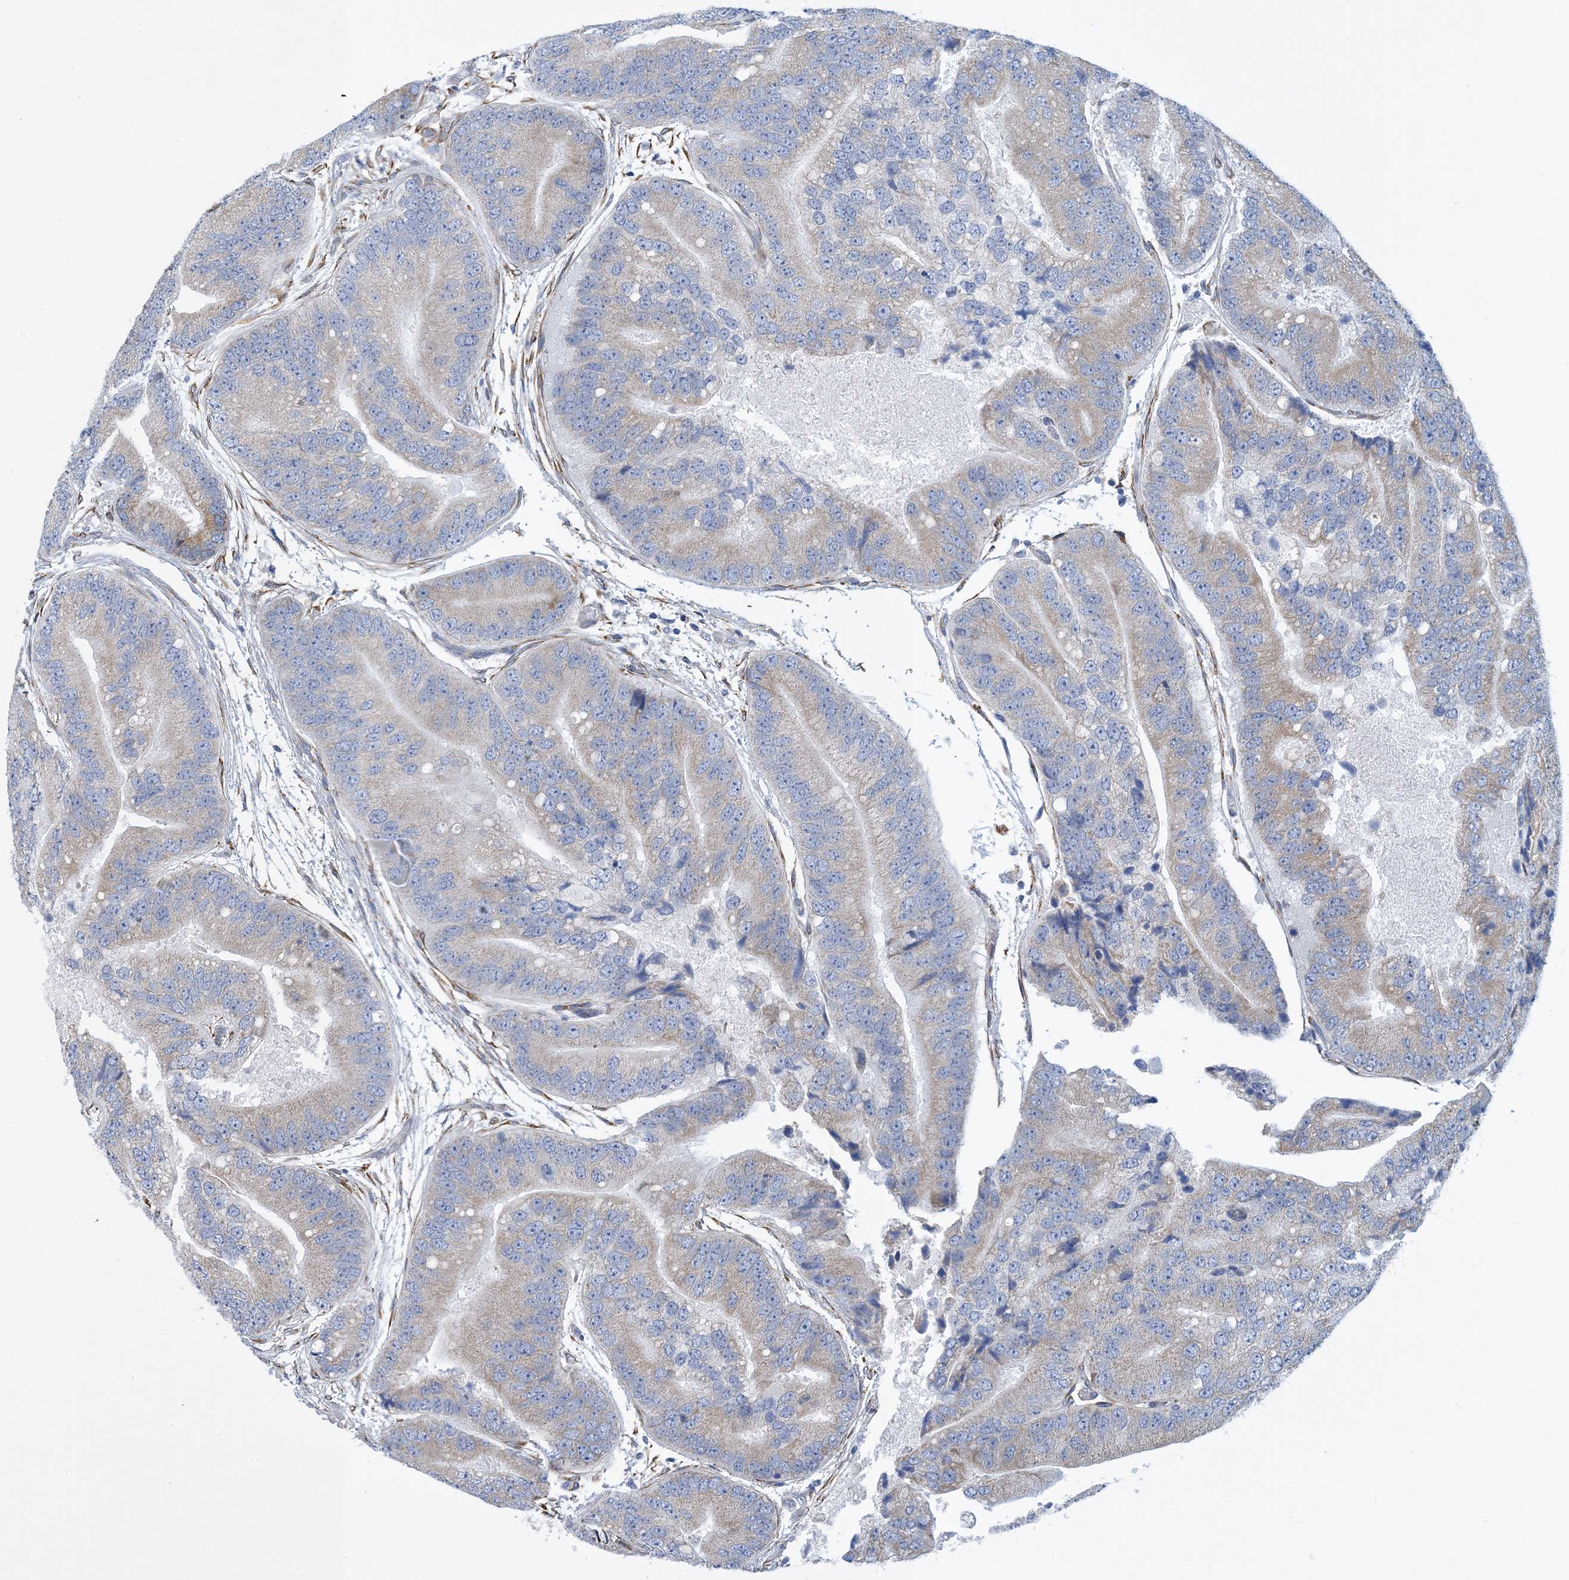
{"staining": {"intensity": "weak", "quantity": "<25%", "location": "cytoplasmic/membranous"}, "tissue": "prostate cancer", "cell_type": "Tumor cells", "image_type": "cancer", "snomed": [{"axis": "morphology", "description": "Adenocarcinoma, High grade"}, {"axis": "topography", "description": "Prostate"}], "caption": "This is a micrograph of IHC staining of prostate cancer, which shows no positivity in tumor cells. (DAB (3,3'-diaminobenzidine) immunohistochemistry visualized using brightfield microscopy, high magnification).", "gene": "CCDC14", "patient": {"sex": "male", "age": 70}}